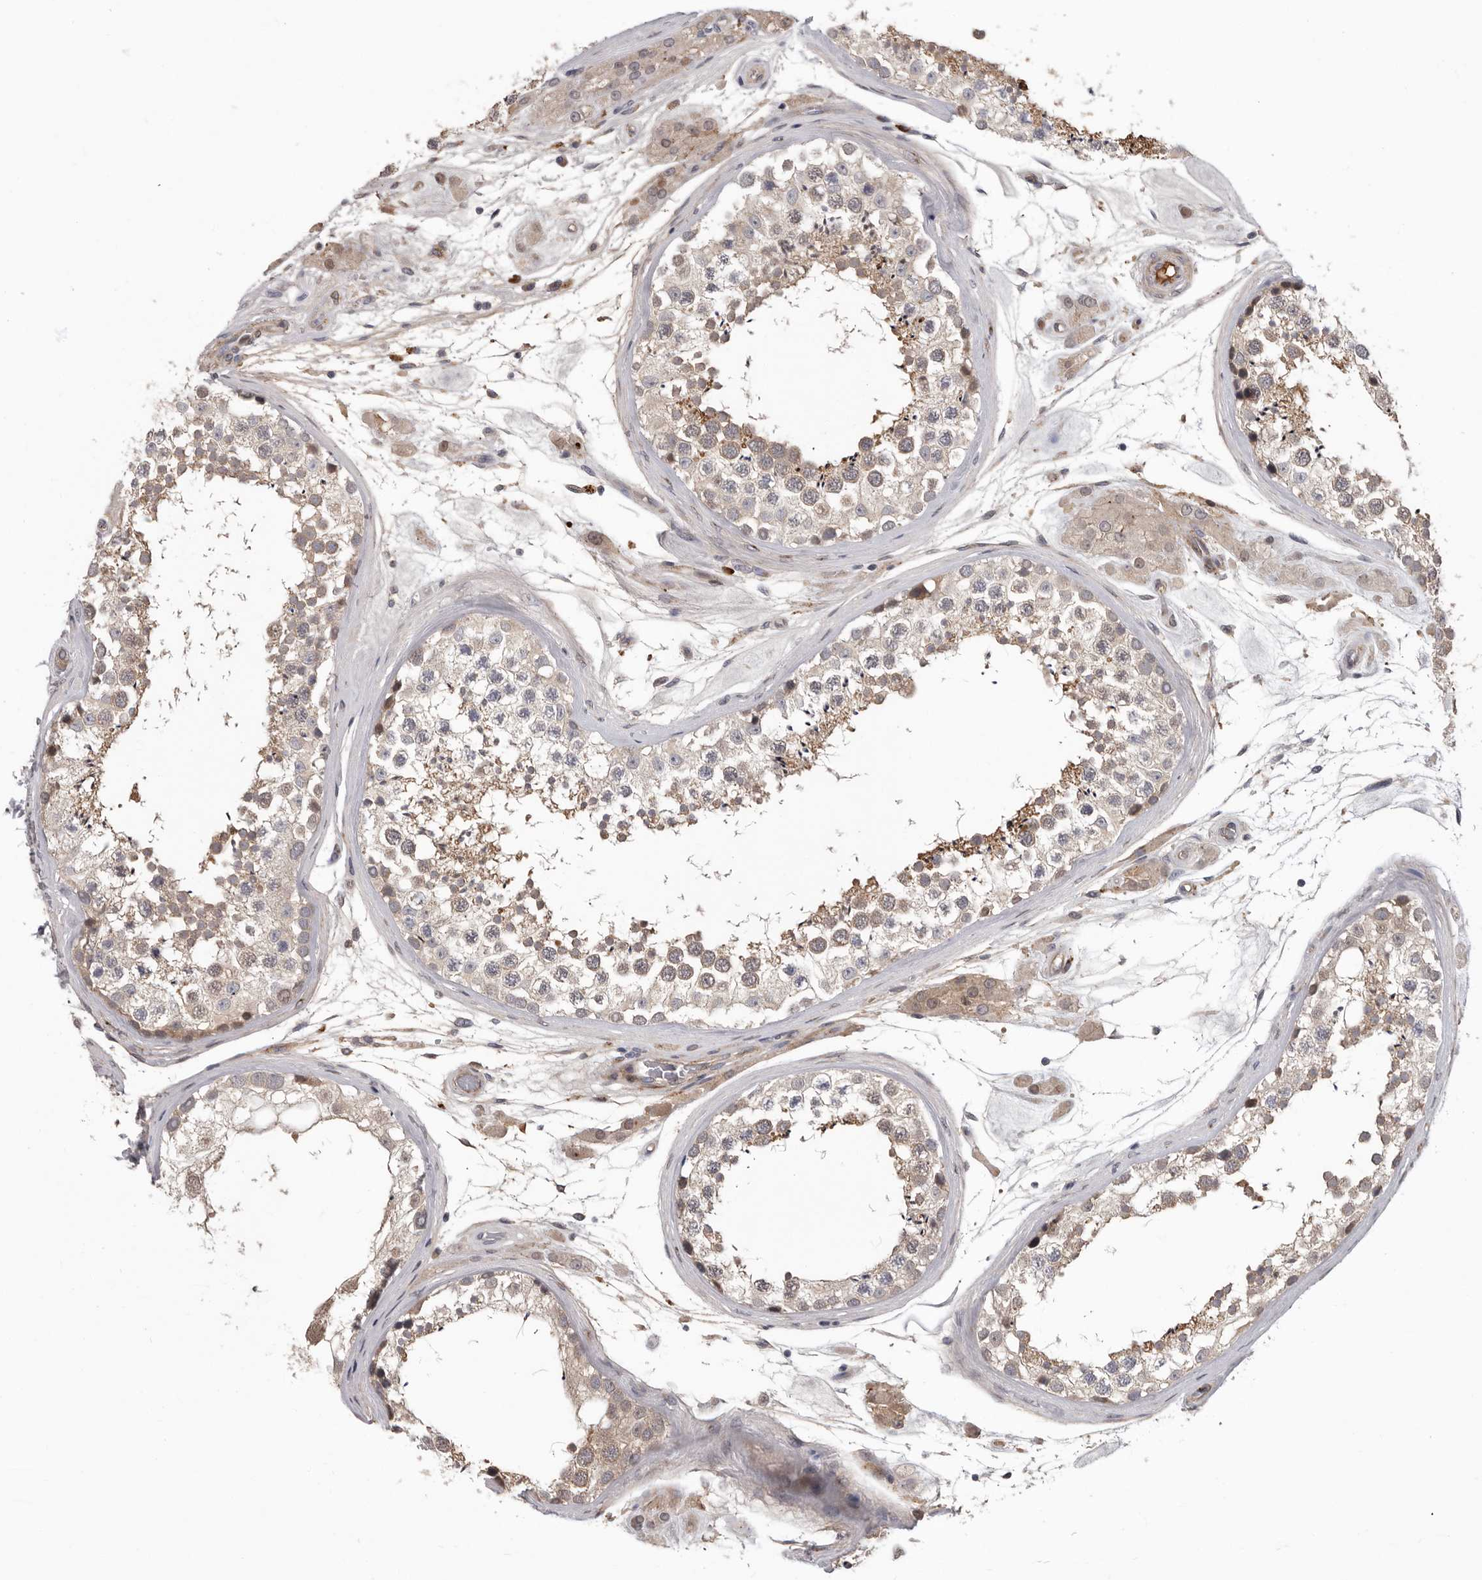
{"staining": {"intensity": "weak", "quantity": ">75%", "location": "cytoplasmic/membranous"}, "tissue": "testis", "cell_type": "Cells in seminiferous ducts", "image_type": "normal", "snomed": [{"axis": "morphology", "description": "Normal tissue, NOS"}, {"axis": "topography", "description": "Testis"}], "caption": "Normal testis shows weak cytoplasmic/membranous staining in about >75% of cells in seminiferous ducts, visualized by immunohistochemistry. (DAB (3,3'-diaminobenzidine) = brown stain, brightfield microscopy at high magnification).", "gene": "ATXN3L", "patient": {"sex": "male", "age": 46}}